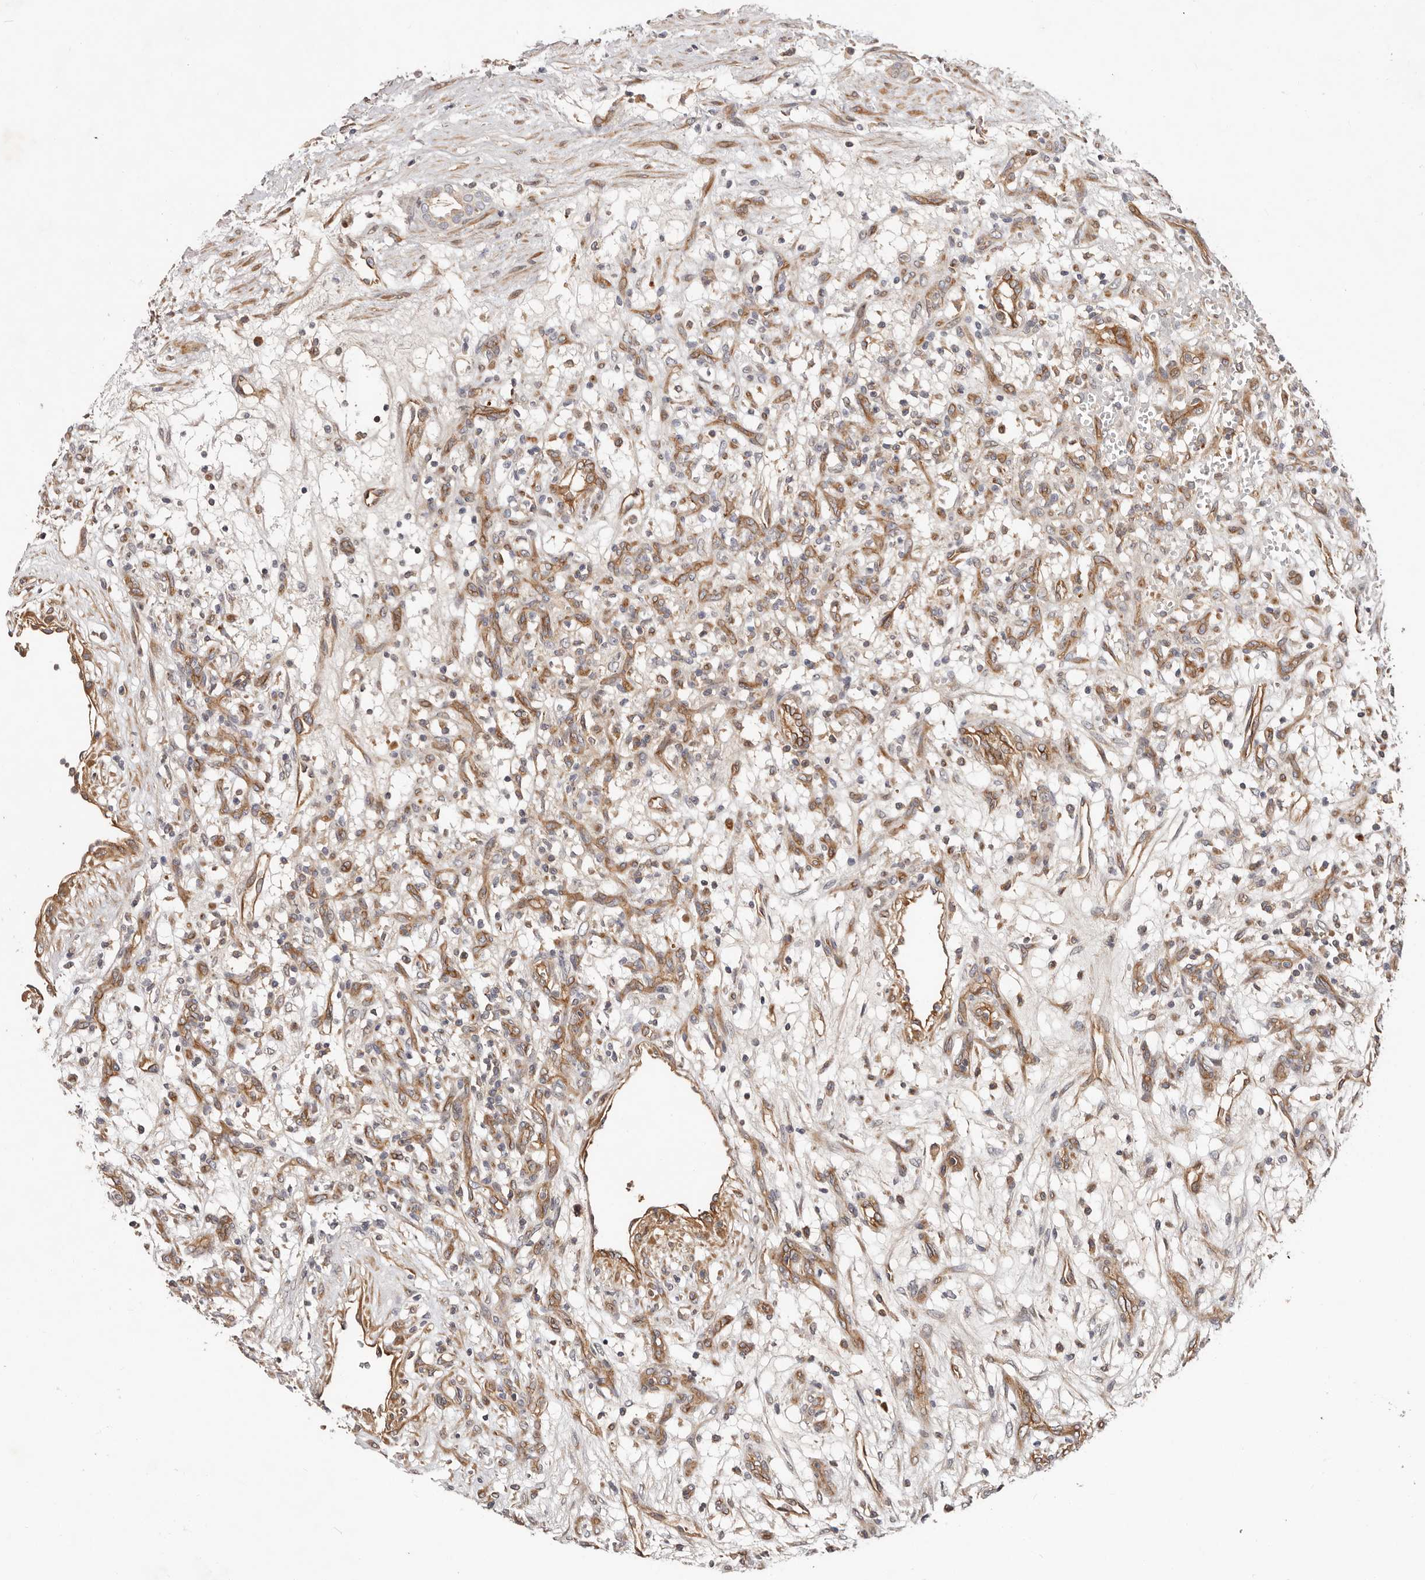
{"staining": {"intensity": "moderate", "quantity": "<25%", "location": "cytoplasmic/membranous"}, "tissue": "renal cancer", "cell_type": "Tumor cells", "image_type": "cancer", "snomed": [{"axis": "morphology", "description": "Adenocarcinoma, NOS"}, {"axis": "topography", "description": "Kidney"}], "caption": "The immunohistochemical stain shows moderate cytoplasmic/membranous staining in tumor cells of adenocarcinoma (renal) tissue.", "gene": "MACF1", "patient": {"sex": "female", "age": 57}}